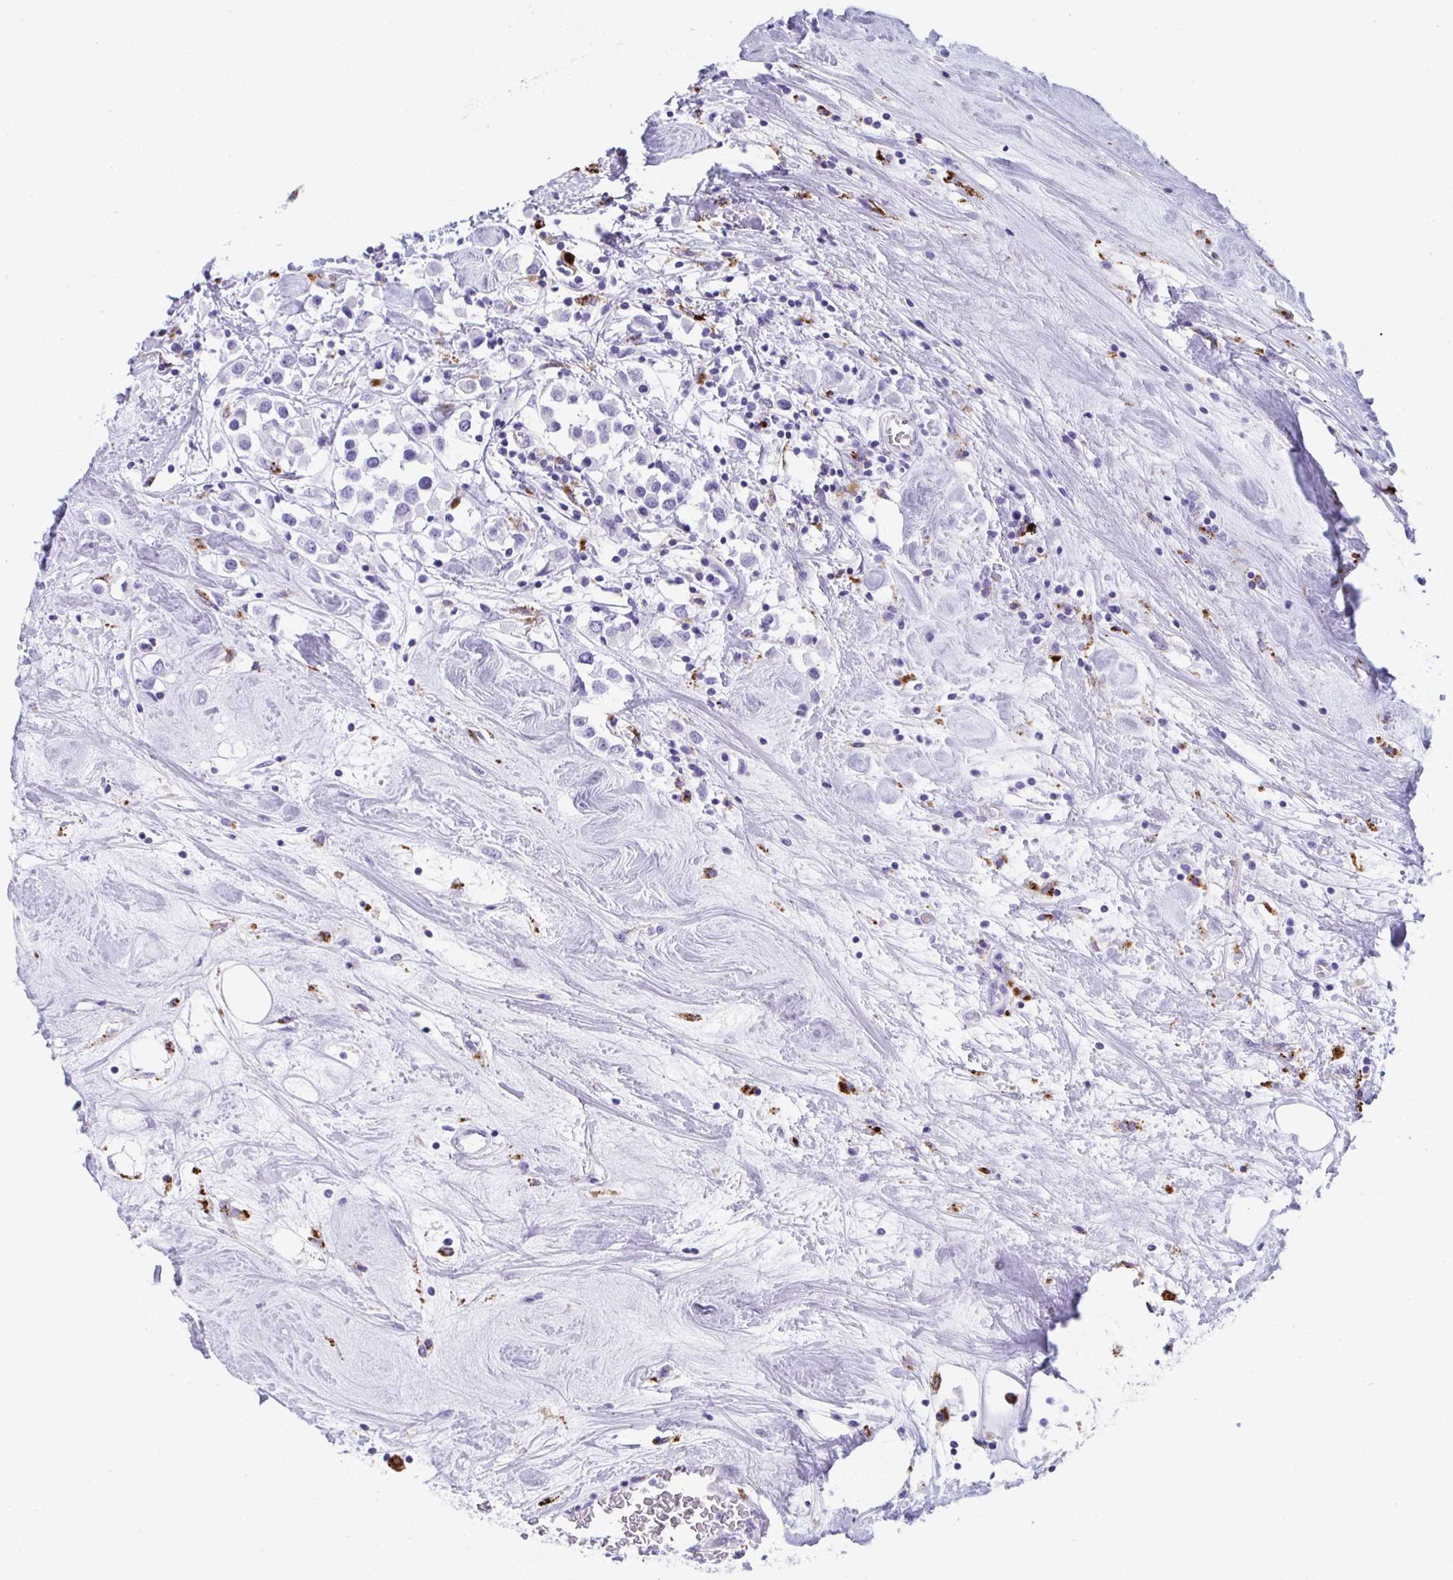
{"staining": {"intensity": "negative", "quantity": "none", "location": "none"}, "tissue": "breast cancer", "cell_type": "Tumor cells", "image_type": "cancer", "snomed": [{"axis": "morphology", "description": "Duct carcinoma"}, {"axis": "topography", "description": "Breast"}], "caption": "Tumor cells show no significant staining in breast cancer. Nuclei are stained in blue.", "gene": "CPVL", "patient": {"sex": "female", "age": 61}}